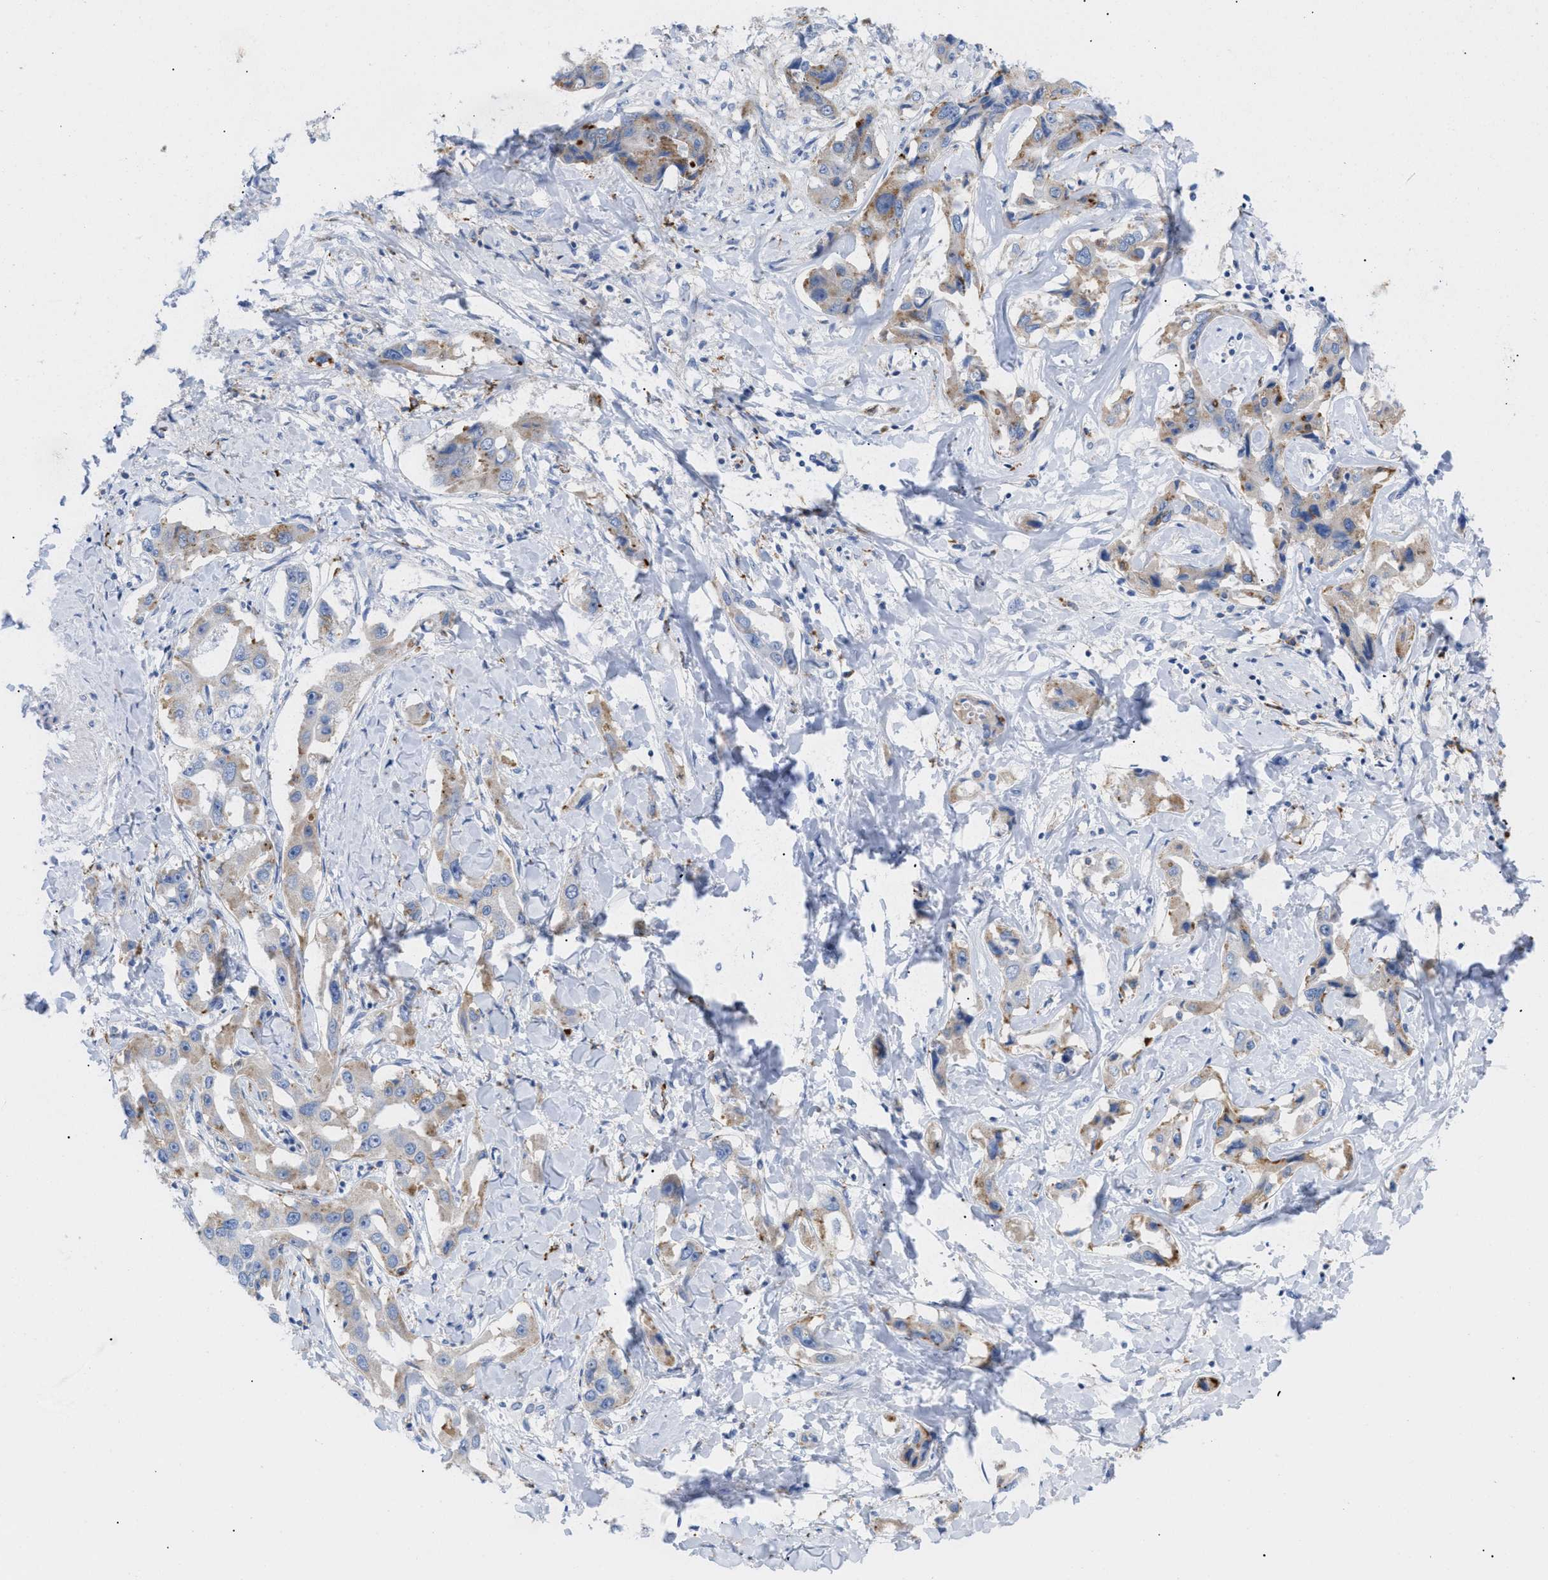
{"staining": {"intensity": "moderate", "quantity": "<25%", "location": "cytoplasmic/membranous"}, "tissue": "liver cancer", "cell_type": "Tumor cells", "image_type": "cancer", "snomed": [{"axis": "morphology", "description": "Cholangiocarcinoma"}, {"axis": "topography", "description": "Liver"}], "caption": "DAB immunohistochemical staining of liver cancer (cholangiocarcinoma) exhibits moderate cytoplasmic/membranous protein expression in about <25% of tumor cells.", "gene": "DRAM2", "patient": {"sex": "male", "age": 59}}